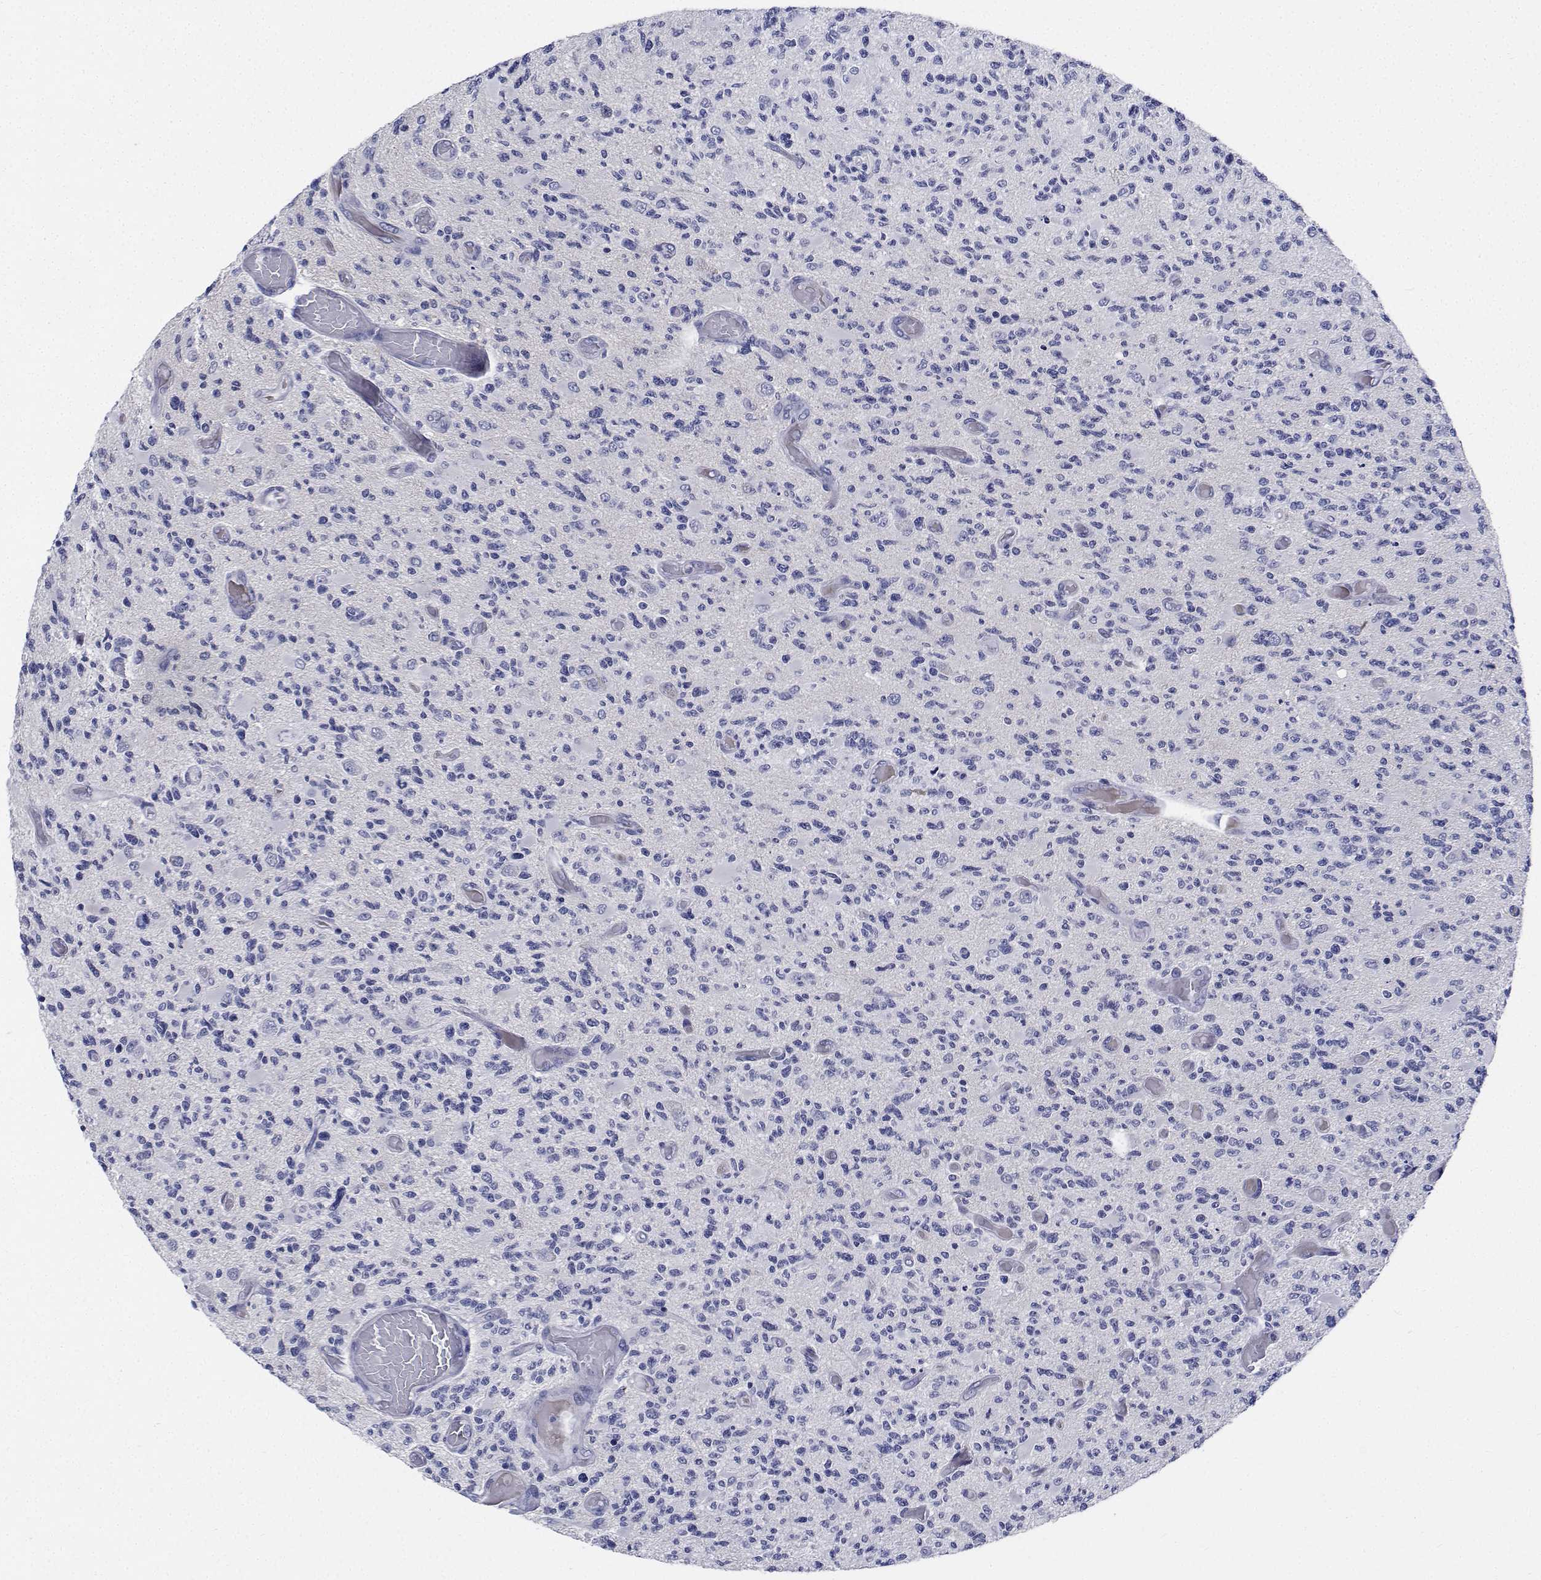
{"staining": {"intensity": "negative", "quantity": "none", "location": "none"}, "tissue": "glioma", "cell_type": "Tumor cells", "image_type": "cancer", "snomed": [{"axis": "morphology", "description": "Glioma, malignant, High grade"}, {"axis": "topography", "description": "Brain"}], "caption": "Immunohistochemistry image of neoplastic tissue: glioma stained with DAB reveals no significant protein expression in tumor cells. (Stains: DAB (3,3'-diaminobenzidine) IHC with hematoxylin counter stain, Microscopy: brightfield microscopy at high magnification).", "gene": "PLXNA4", "patient": {"sex": "female", "age": 63}}